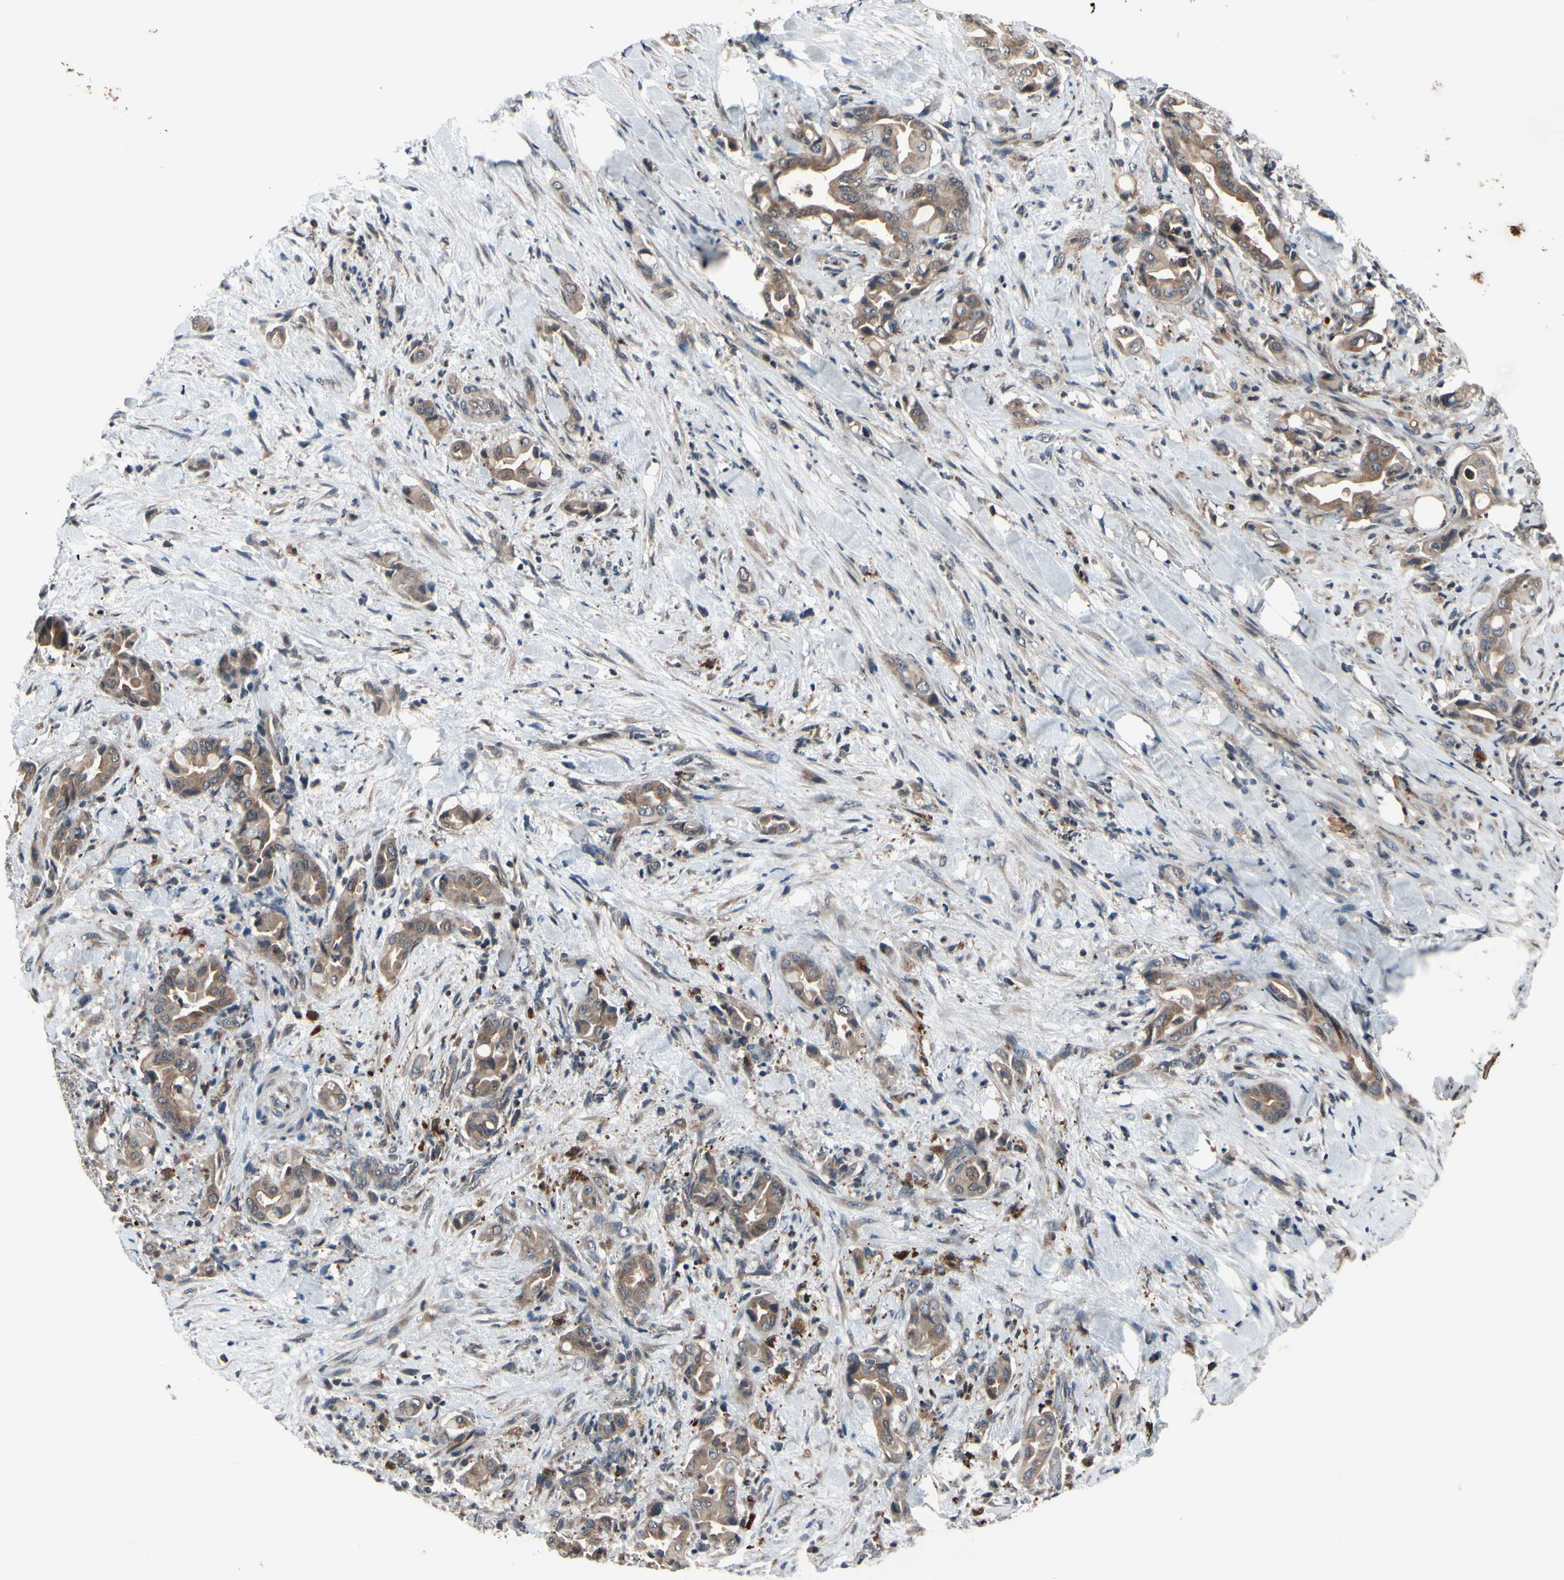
{"staining": {"intensity": "moderate", "quantity": ">75%", "location": "cytoplasmic/membranous"}, "tissue": "liver cancer", "cell_type": "Tumor cells", "image_type": "cancer", "snomed": [{"axis": "morphology", "description": "Cholangiocarcinoma"}, {"axis": "topography", "description": "Liver"}], "caption": "Immunohistochemical staining of human liver cancer (cholangiocarcinoma) displays moderate cytoplasmic/membranous protein positivity in about >75% of tumor cells. The staining is performed using DAB brown chromogen to label protein expression. The nuclei are counter-stained blue using hematoxylin.", "gene": "MBTPS2", "patient": {"sex": "female", "age": 68}}